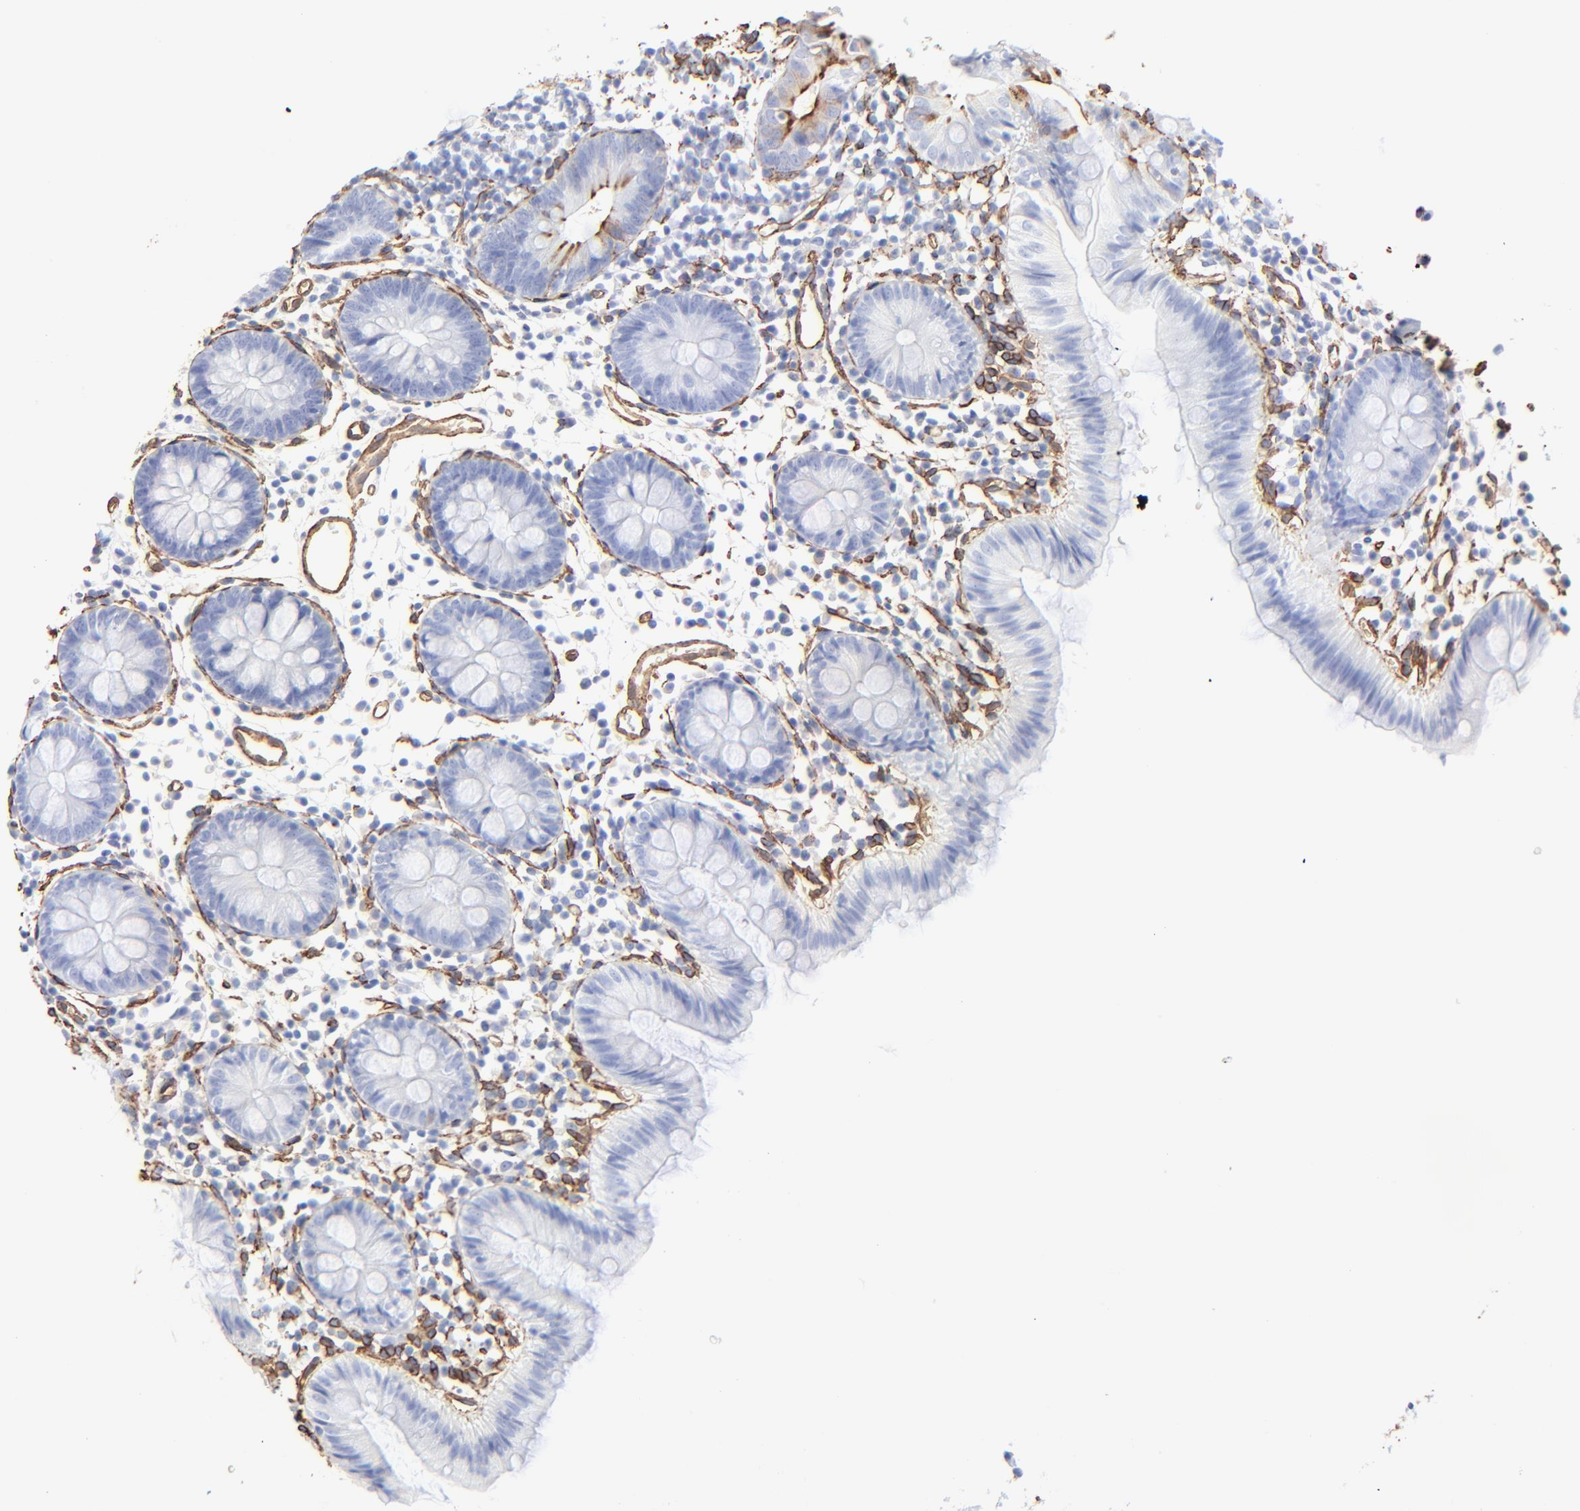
{"staining": {"intensity": "moderate", "quantity": ">75%", "location": "cytoplasmic/membranous"}, "tissue": "colon", "cell_type": "Endothelial cells", "image_type": "normal", "snomed": [{"axis": "morphology", "description": "Normal tissue, NOS"}, {"axis": "topography", "description": "Colon"}], "caption": "IHC micrograph of unremarkable colon: colon stained using immunohistochemistry demonstrates medium levels of moderate protein expression localized specifically in the cytoplasmic/membranous of endothelial cells, appearing as a cytoplasmic/membranous brown color.", "gene": "CAV1", "patient": {"sex": "male", "age": 14}}